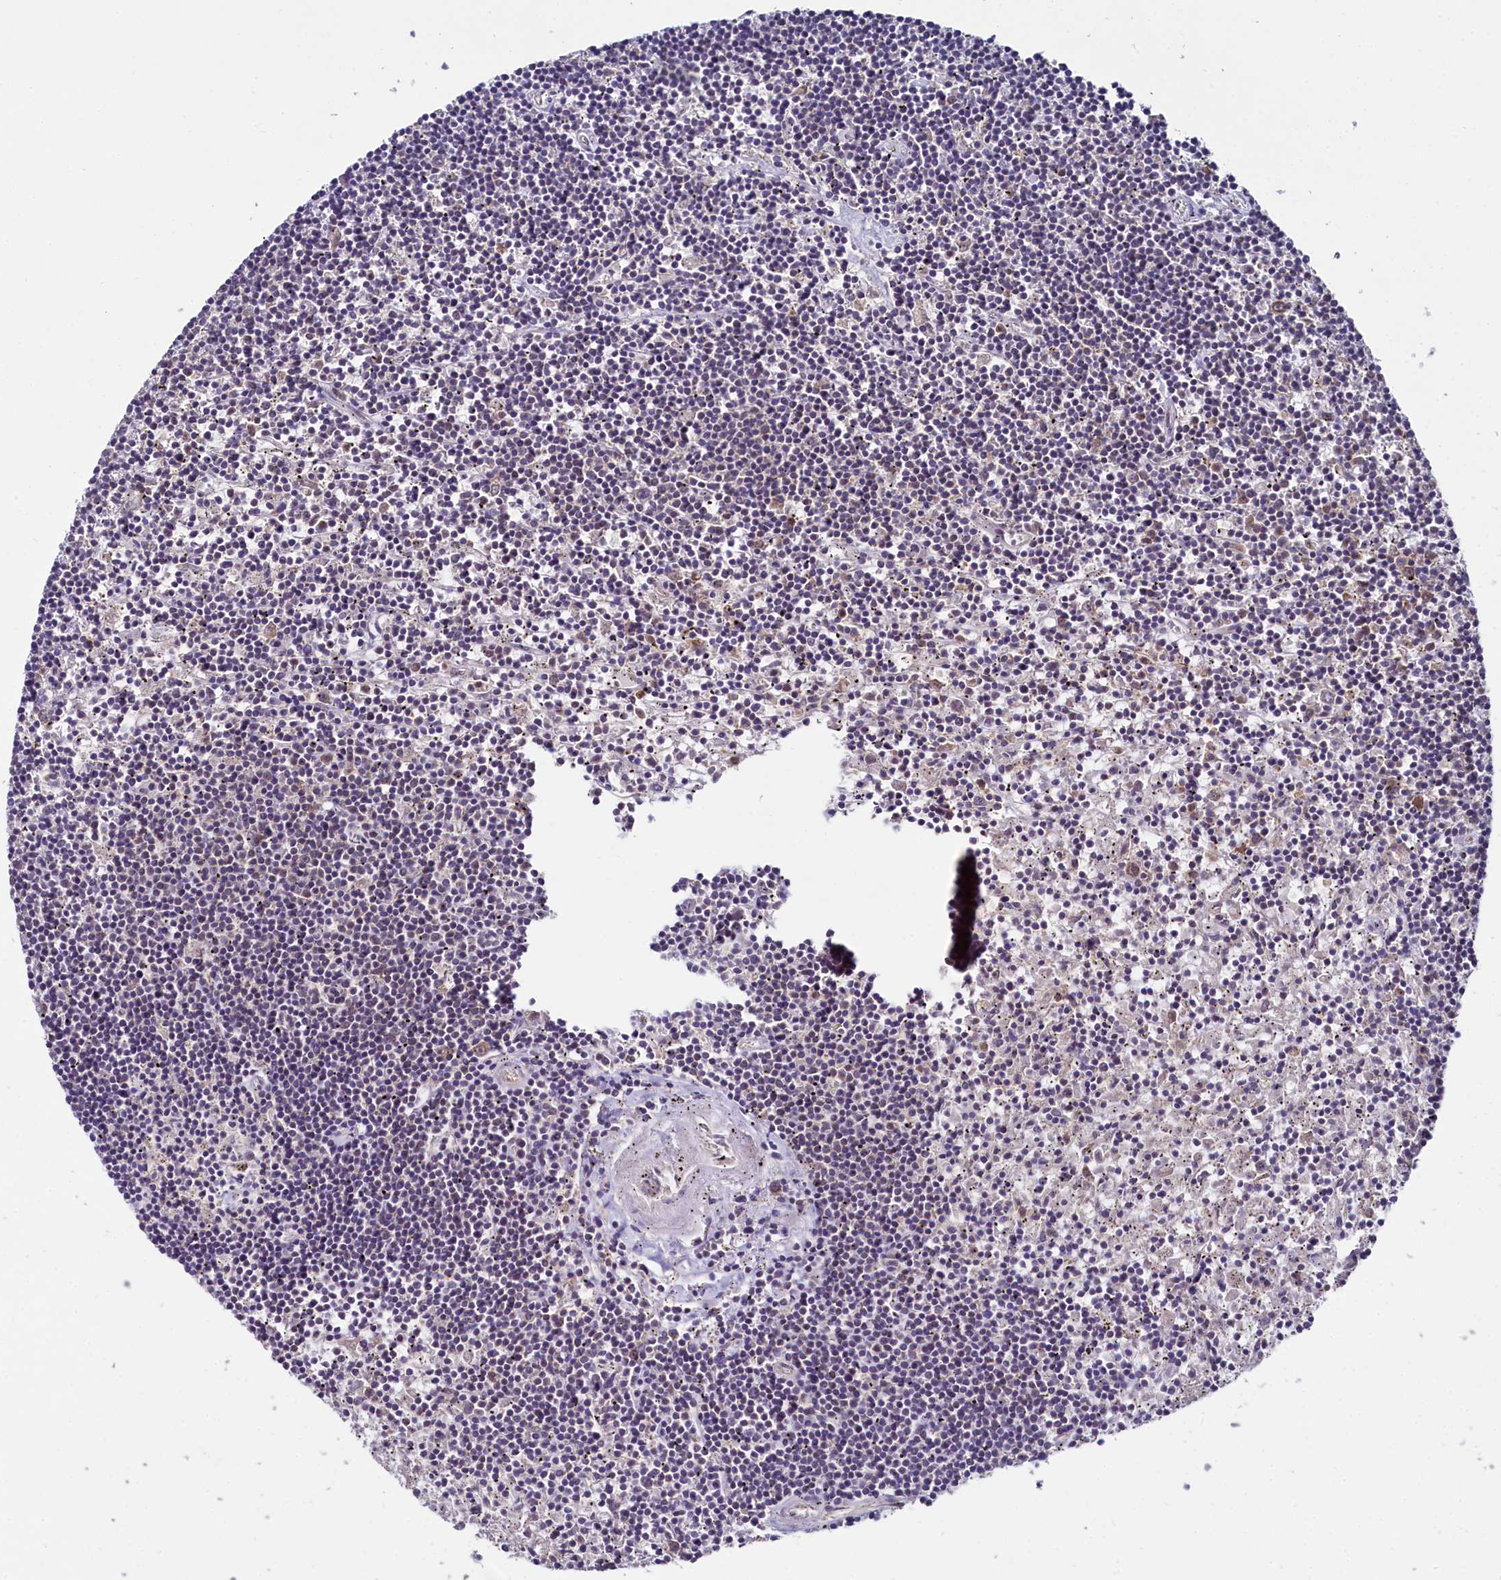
{"staining": {"intensity": "negative", "quantity": "none", "location": "none"}, "tissue": "lymphoma", "cell_type": "Tumor cells", "image_type": "cancer", "snomed": [{"axis": "morphology", "description": "Malignant lymphoma, non-Hodgkin's type, Low grade"}, {"axis": "topography", "description": "Spleen"}], "caption": "Tumor cells show no significant expression in low-grade malignant lymphoma, non-Hodgkin's type.", "gene": "MRPL57", "patient": {"sex": "male", "age": 76}}